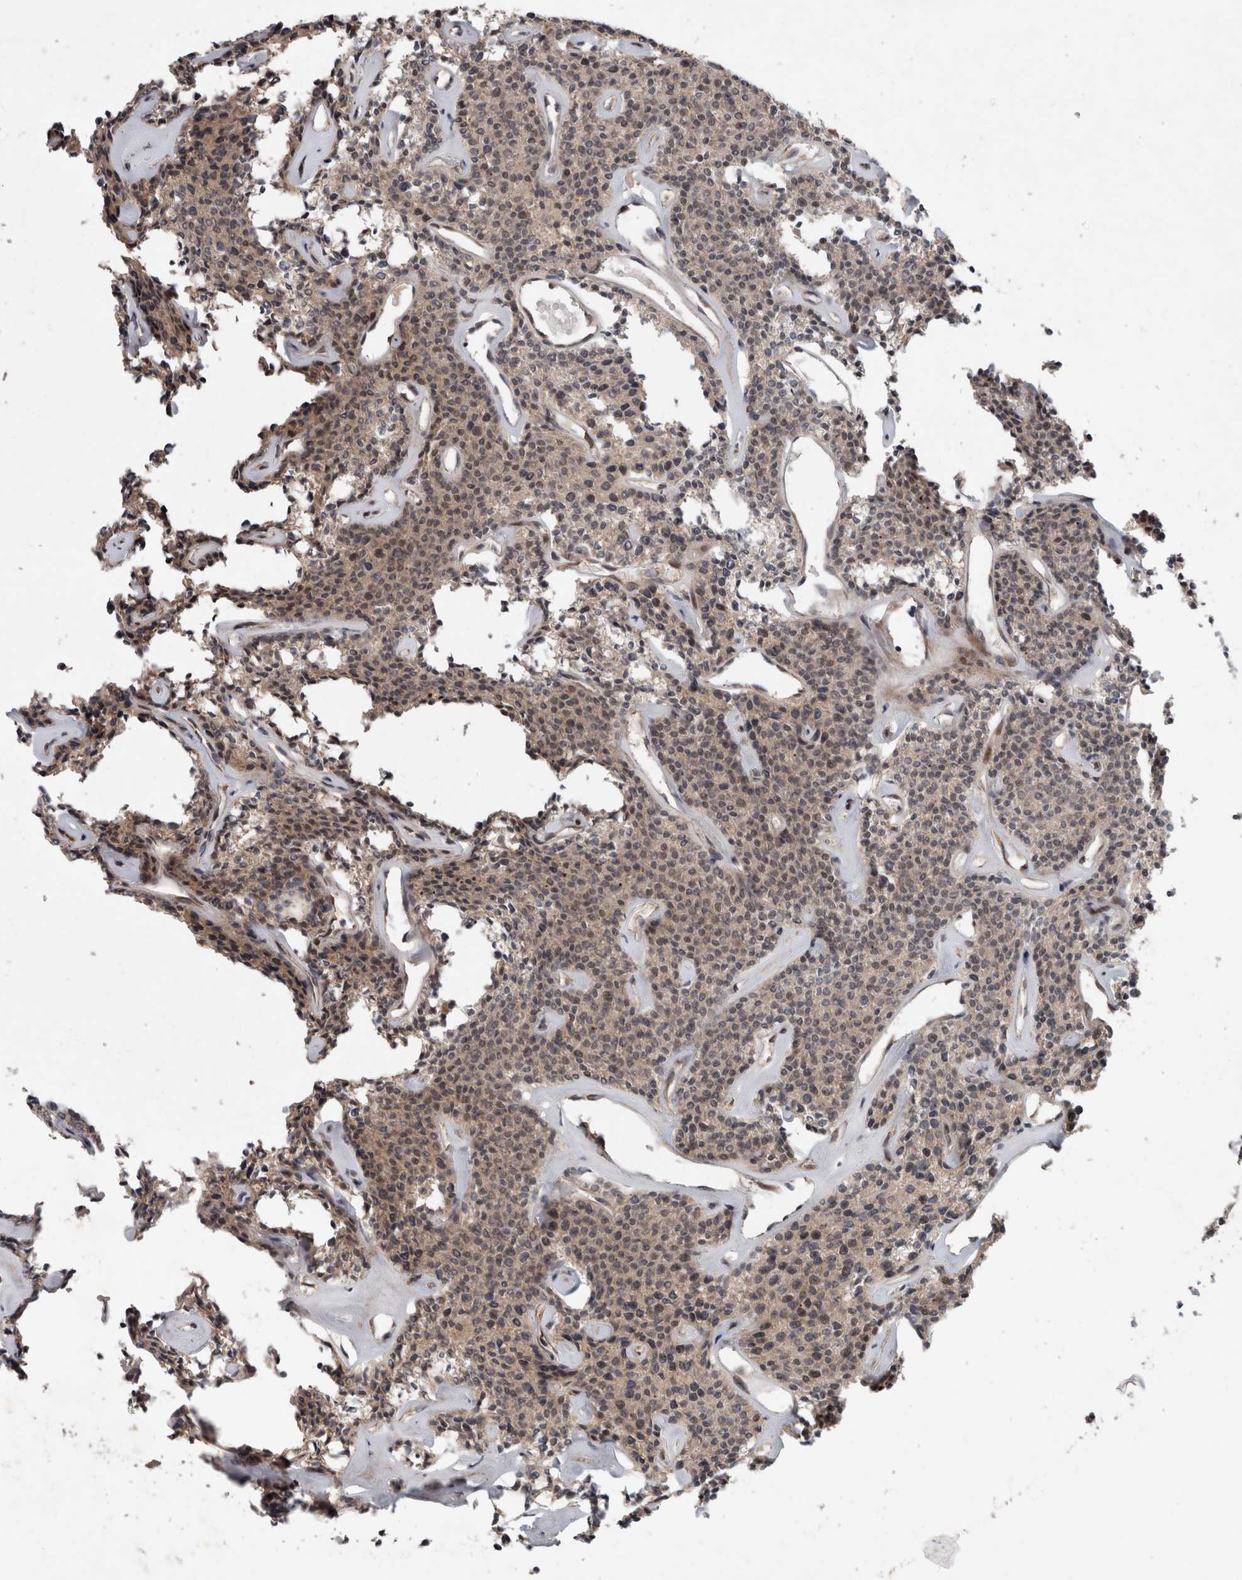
{"staining": {"intensity": "moderate", "quantity": "<25%", "location": "cytoplasmic/membranous,nuclear"}, "tissue": "parathyroid gland", "cell_type": "Glandular cells", "image_type": "normal", "snomed": [{"axis": "morphology", "description": "Normal tissue, NOS"}, {"axis": "topography", "description": "Parathyroid gland"}], "caption": "Protein staining exhibits moderate cytoplasmic/membranous,nuclear expression in about <25% of glandular cells in unremarkable parathyroid gland.", "gene": "GIMAP6", "patient": {"sex": "male", "age": 46}}